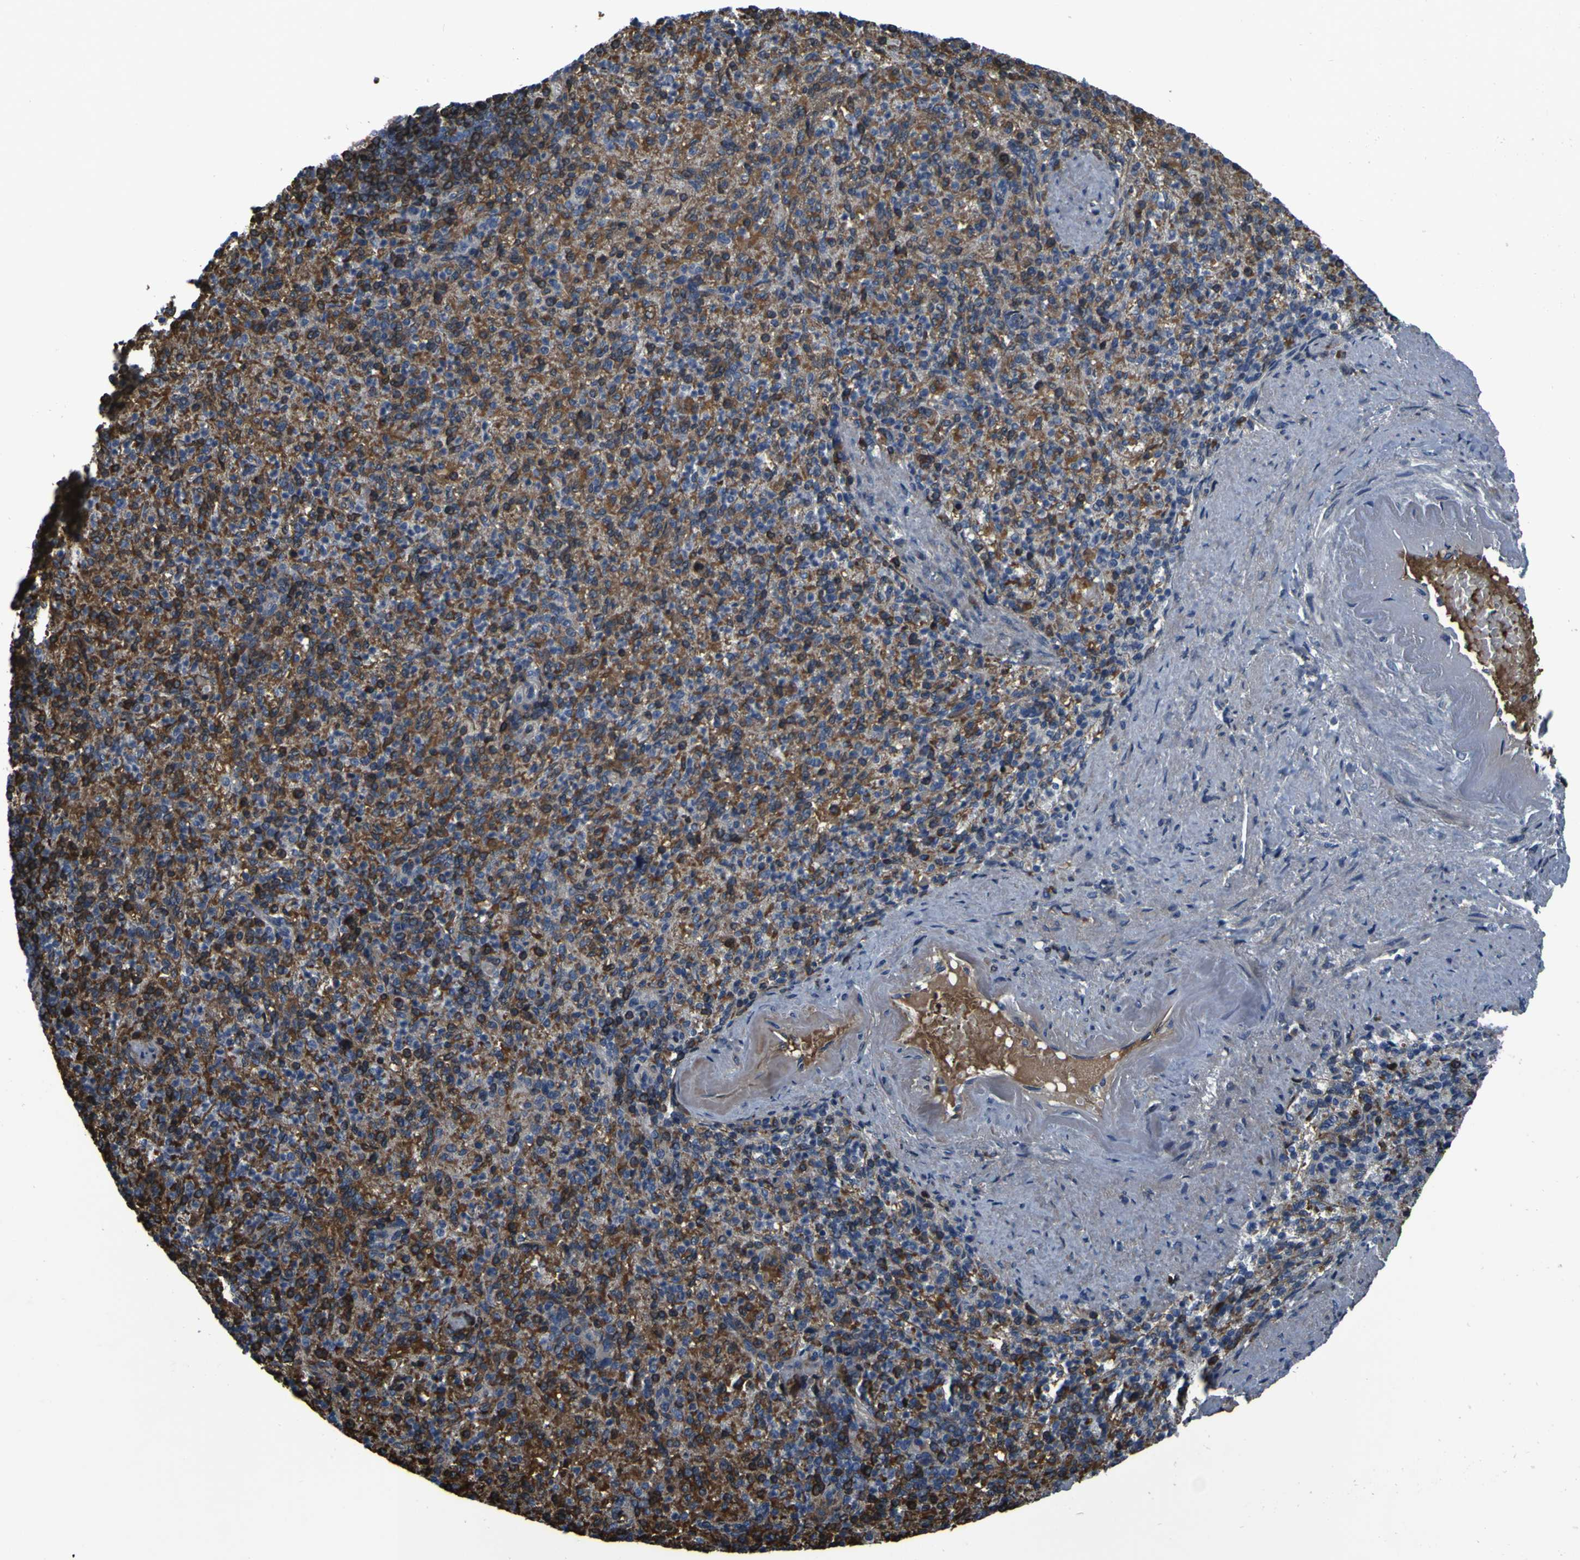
{"staining": {"intensity": "moderate", "quantity": "25%-75%", "location": "cytoplasmic/membranous"}, "tissue": "spleen", "cell_type": "Cells in red pulp", "image_type": "normal", "snomed": [{"axis": "morphology", "description": "Normal tissue, NOS"}, {"axis": "topography", "description": "Spleen"}], "caption": "Cells in red pulp demonstrate medium levels of moderate cytoplasmic/membranous staining in about 25%-75% of cells in unremarkable spleen.", "gene": "GRAMD1A", "patient": {"sex": "female", "age": 74}}